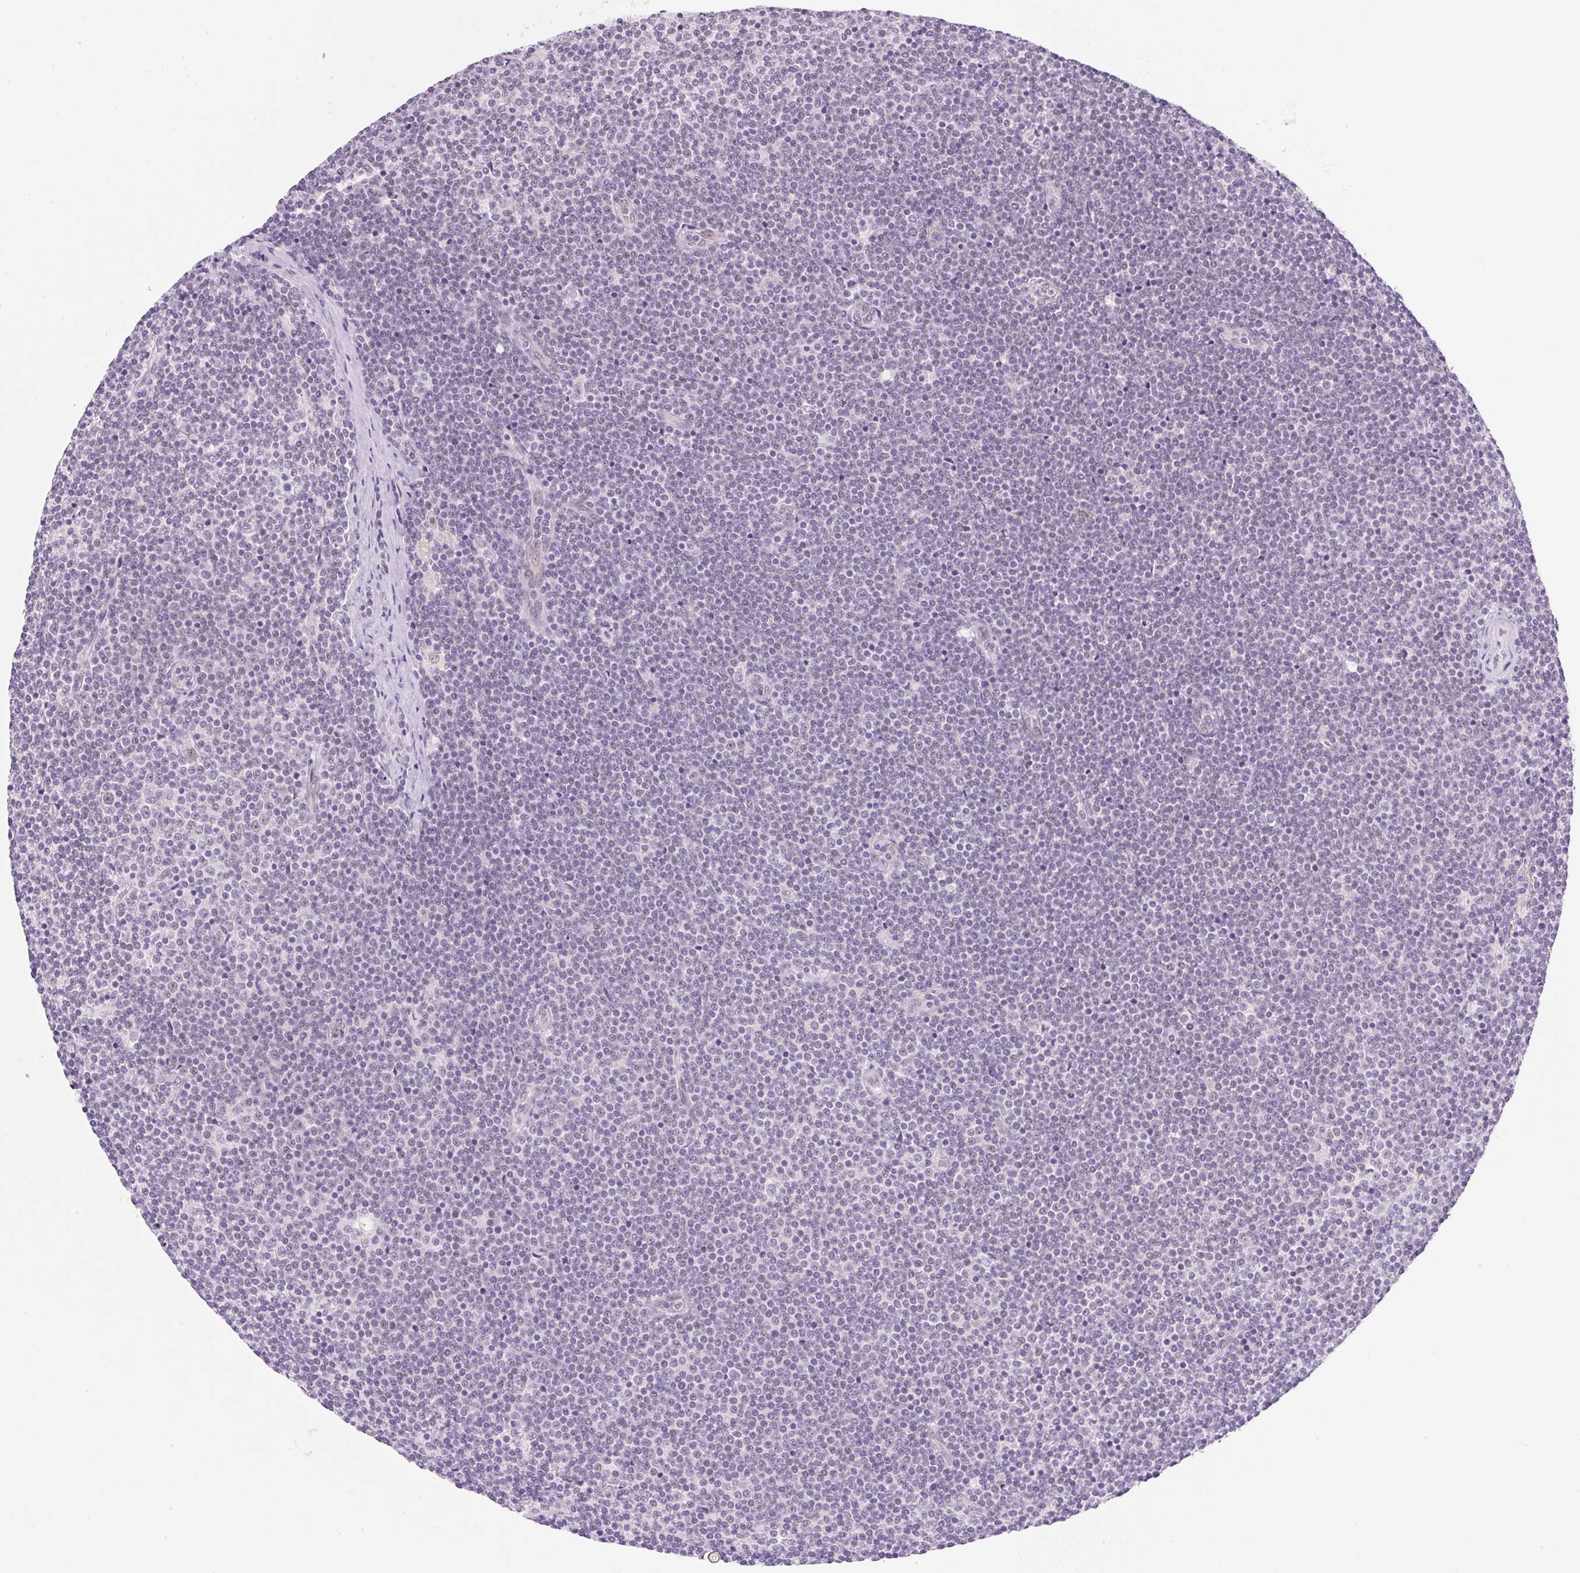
{"staining": {"intensity": "negative", "quantity": "none", "location": "none"}, "tissue": "lymphoma", "cell_type": "Tumor cells", "image_type": "cancer", "snomed": [{"axis": "morphology", "description": "Malignant lymphoma, non-Hodgkin's type, Low grade"}, {"axis": "topography", "description": "Lymph node"}], "caption": "Immunohistochemistry image of lymphoma stained for a protein (brown), which exhibits no expression in tumor cells. Brightfield microscopy of IHC stained with DAB (3,3'-diaminobenzidine) (brown) and hematoxylin (blue), captured at high magnification.", "gene": "SYNE3", "patient": {"sex": "male", "age": 48}}